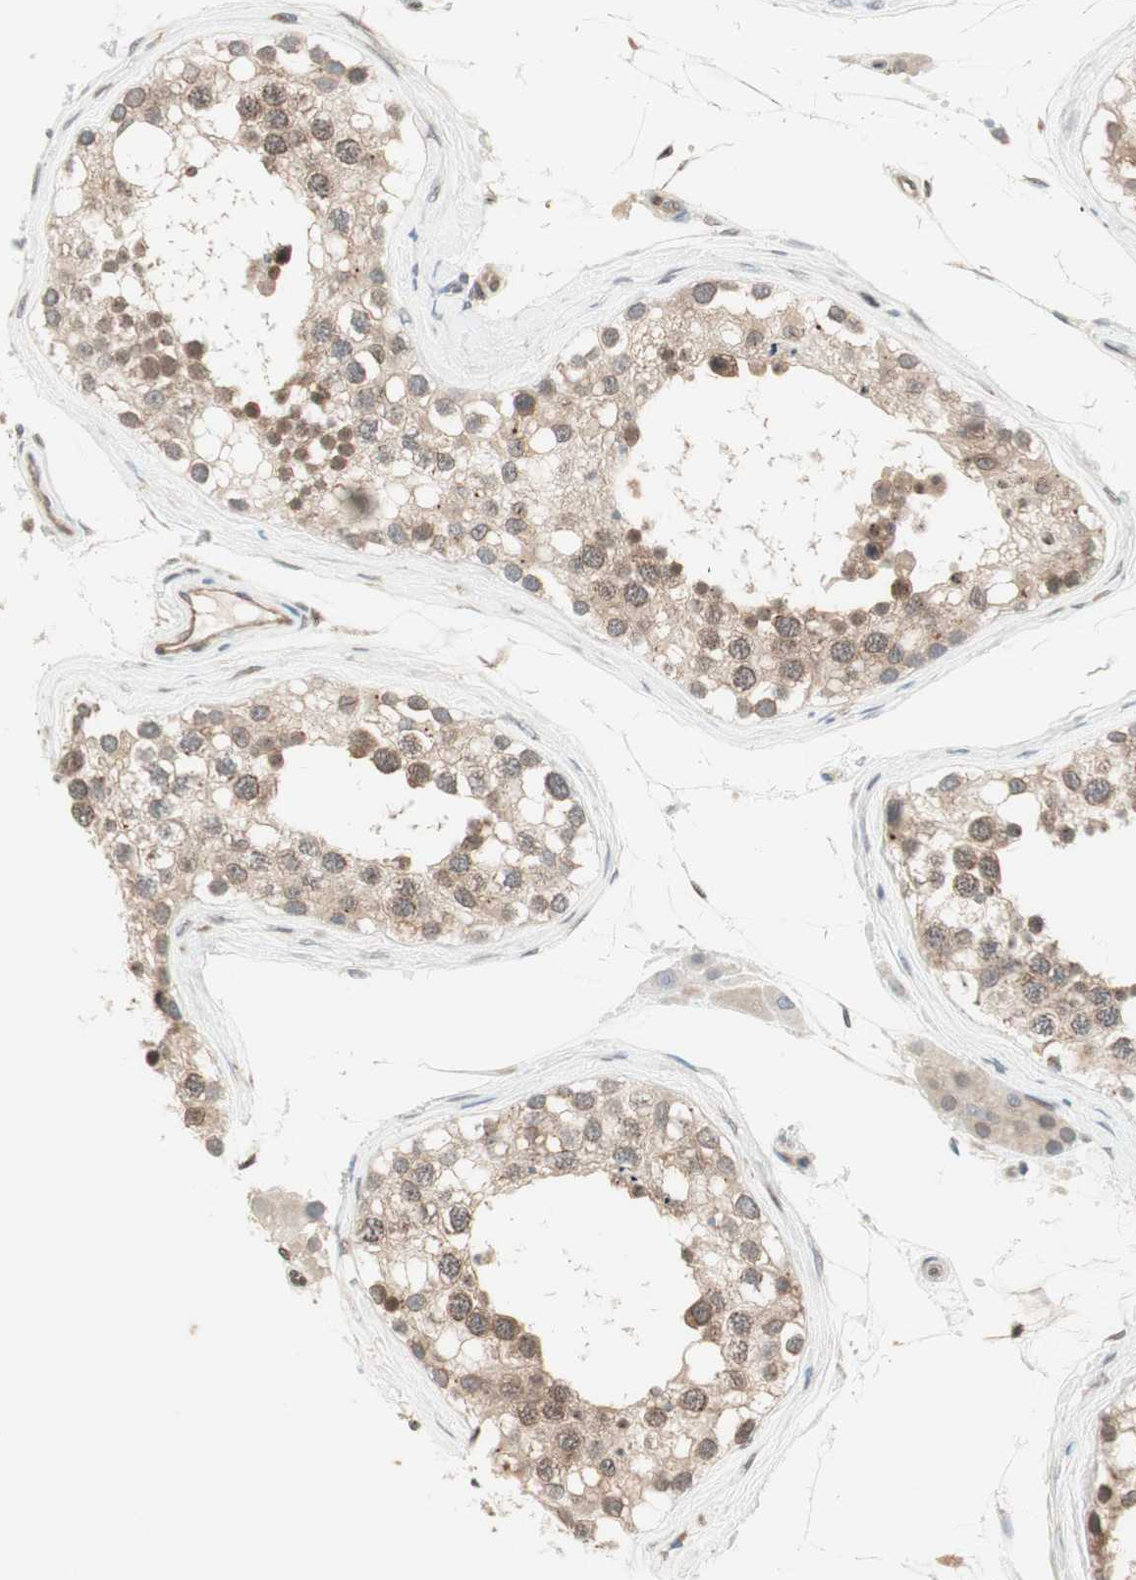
{"staining": {"intensity": "moderate", "quantity": ">75%", "location": "cytoplasmic/membranous"}, "tissue": "testis", "cell_type": "Cells in seminiferous ducts", "image_type": "normal", "snomed": [{"axis": "morphology", "description": "Normal tissue, NOS"}, {"axis": "topography", "description": "Testis"}], "caption": "An image of testis stained for a protein displays moderate cytoplasmic/membranous brown staining in cells in seminiferous ducts. (Stains: DAB (3,3'-diaminobenzidine) in brown, nuclei in blue, Microscopy: brightfield microscopy at high magnification).", "gene": "UBE2I", "patient": {"sex": "male", "age": 68}}